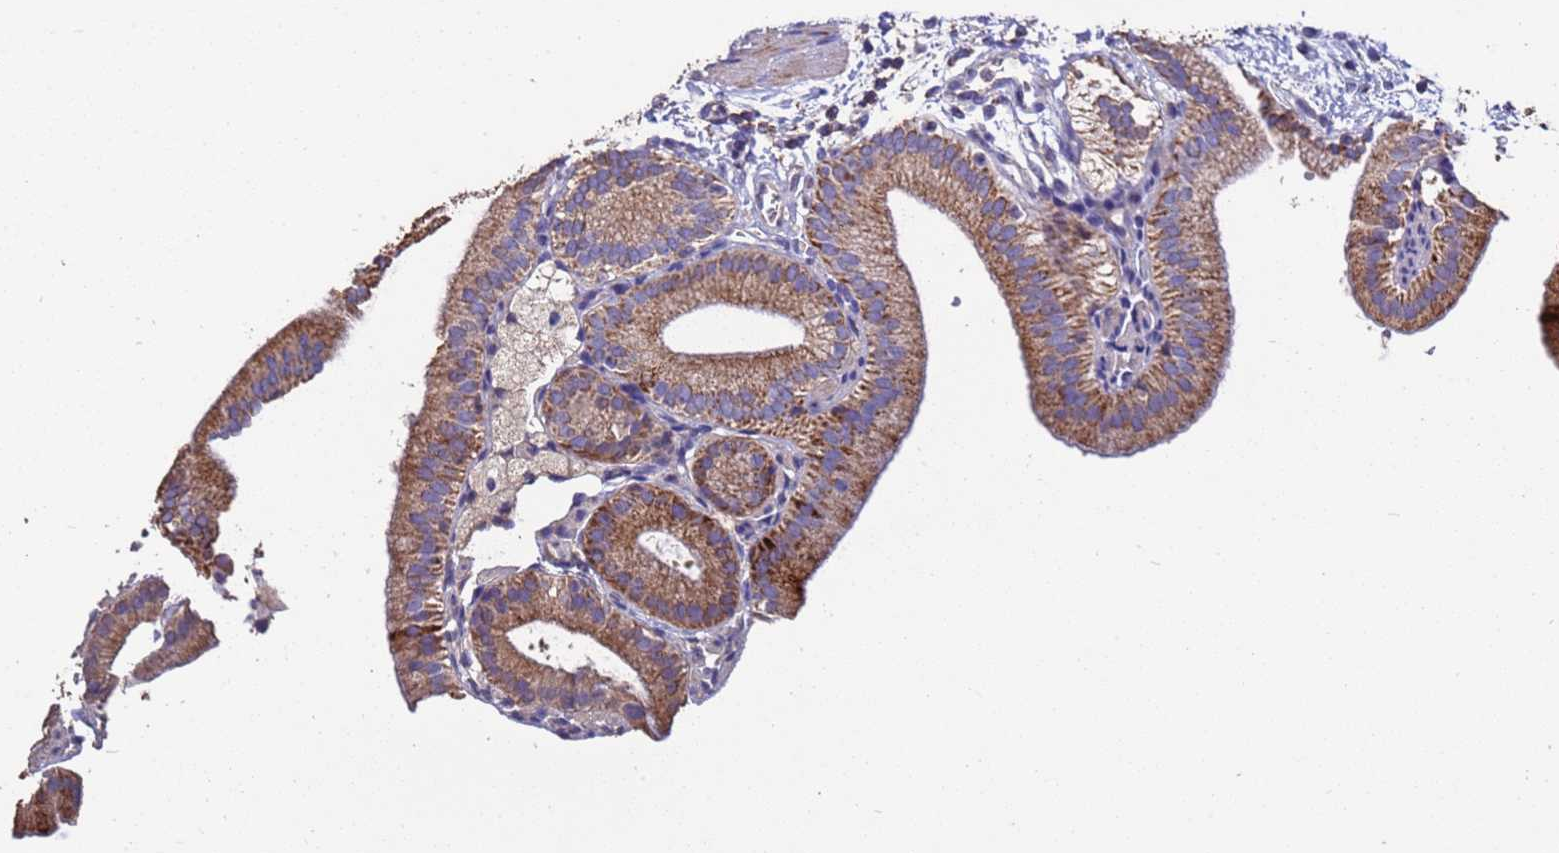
{"staining": {"intensity": "strong", "quantity": ">75%", "location": "cytoplasmic/membranous"}, "tissue": "gallbladder", "cell_type": "Glandular cells", "image_type": "normal", "snomed": [{"axis": "morphology", "description": "Normal tissue, NOS"}, {"axis": "topography", "description": "Gallbladder"}], "caption": "Glandular cells reveal strong cytoplasmic/membranous staining in about >75% of cells in normal gallbladder. (brown staining indicates protein expression, while blue staining denotes nuclei).", "gene": "ZNFX1", "patient": {"sex": "male", "age": 55}}